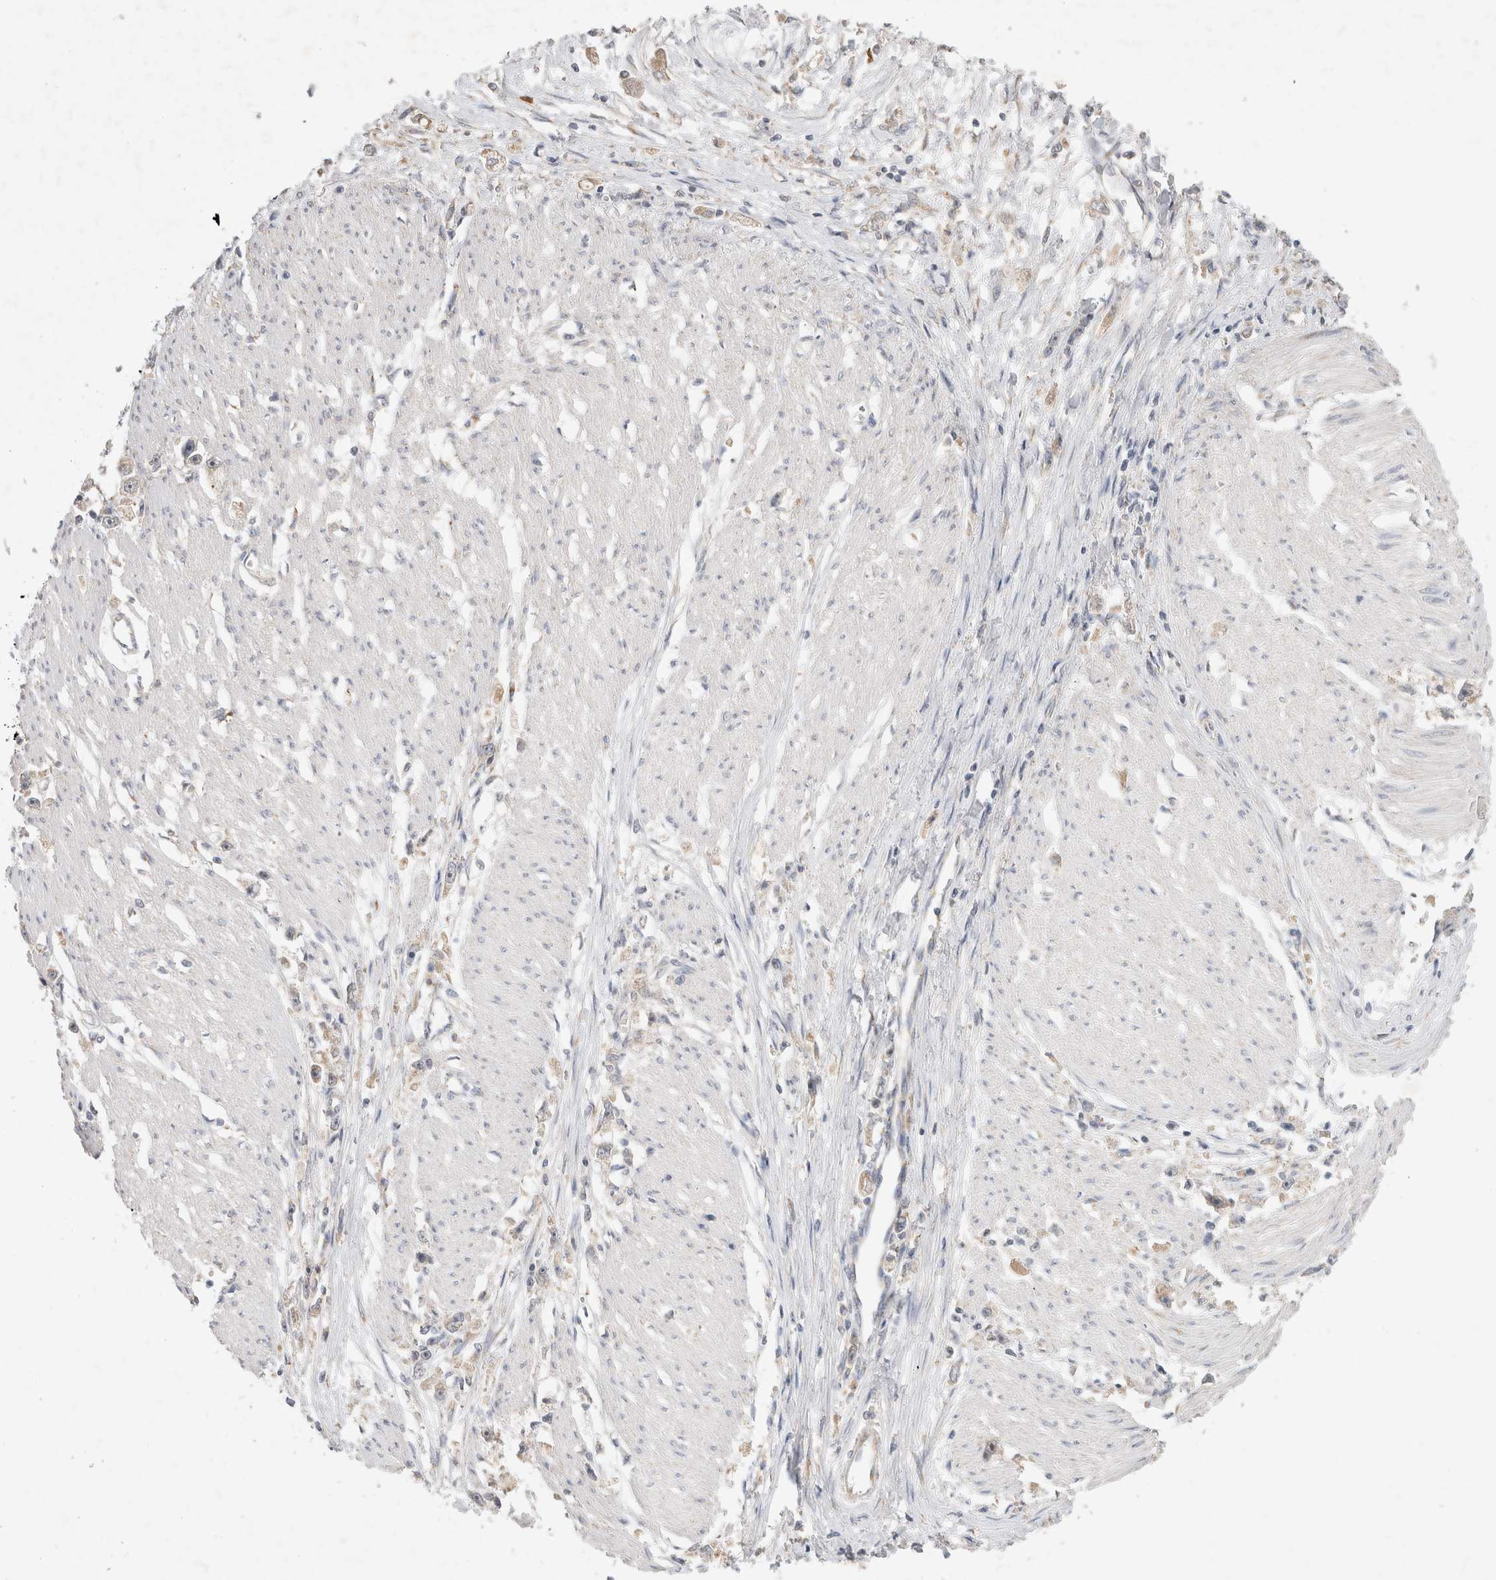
{"staining": {"intensity": "weak", "quantity": "<25%", "location": "cytoplasmic/membranous"}, "tissue": "stomach cancer", "cell_type": "Tumor cells", "image_type": "cancer", "snomed": [{"axis": "morphology", "description": "Adenocarcinoma, NOS"}, {"axis": "topography", "description": "Stomach"}], "caption": "There is no significant expression in tumor cells of stomach adenocarcinoma.", "gene": "NEDD4L", "patient": {"sex": "female", "age": 59}}